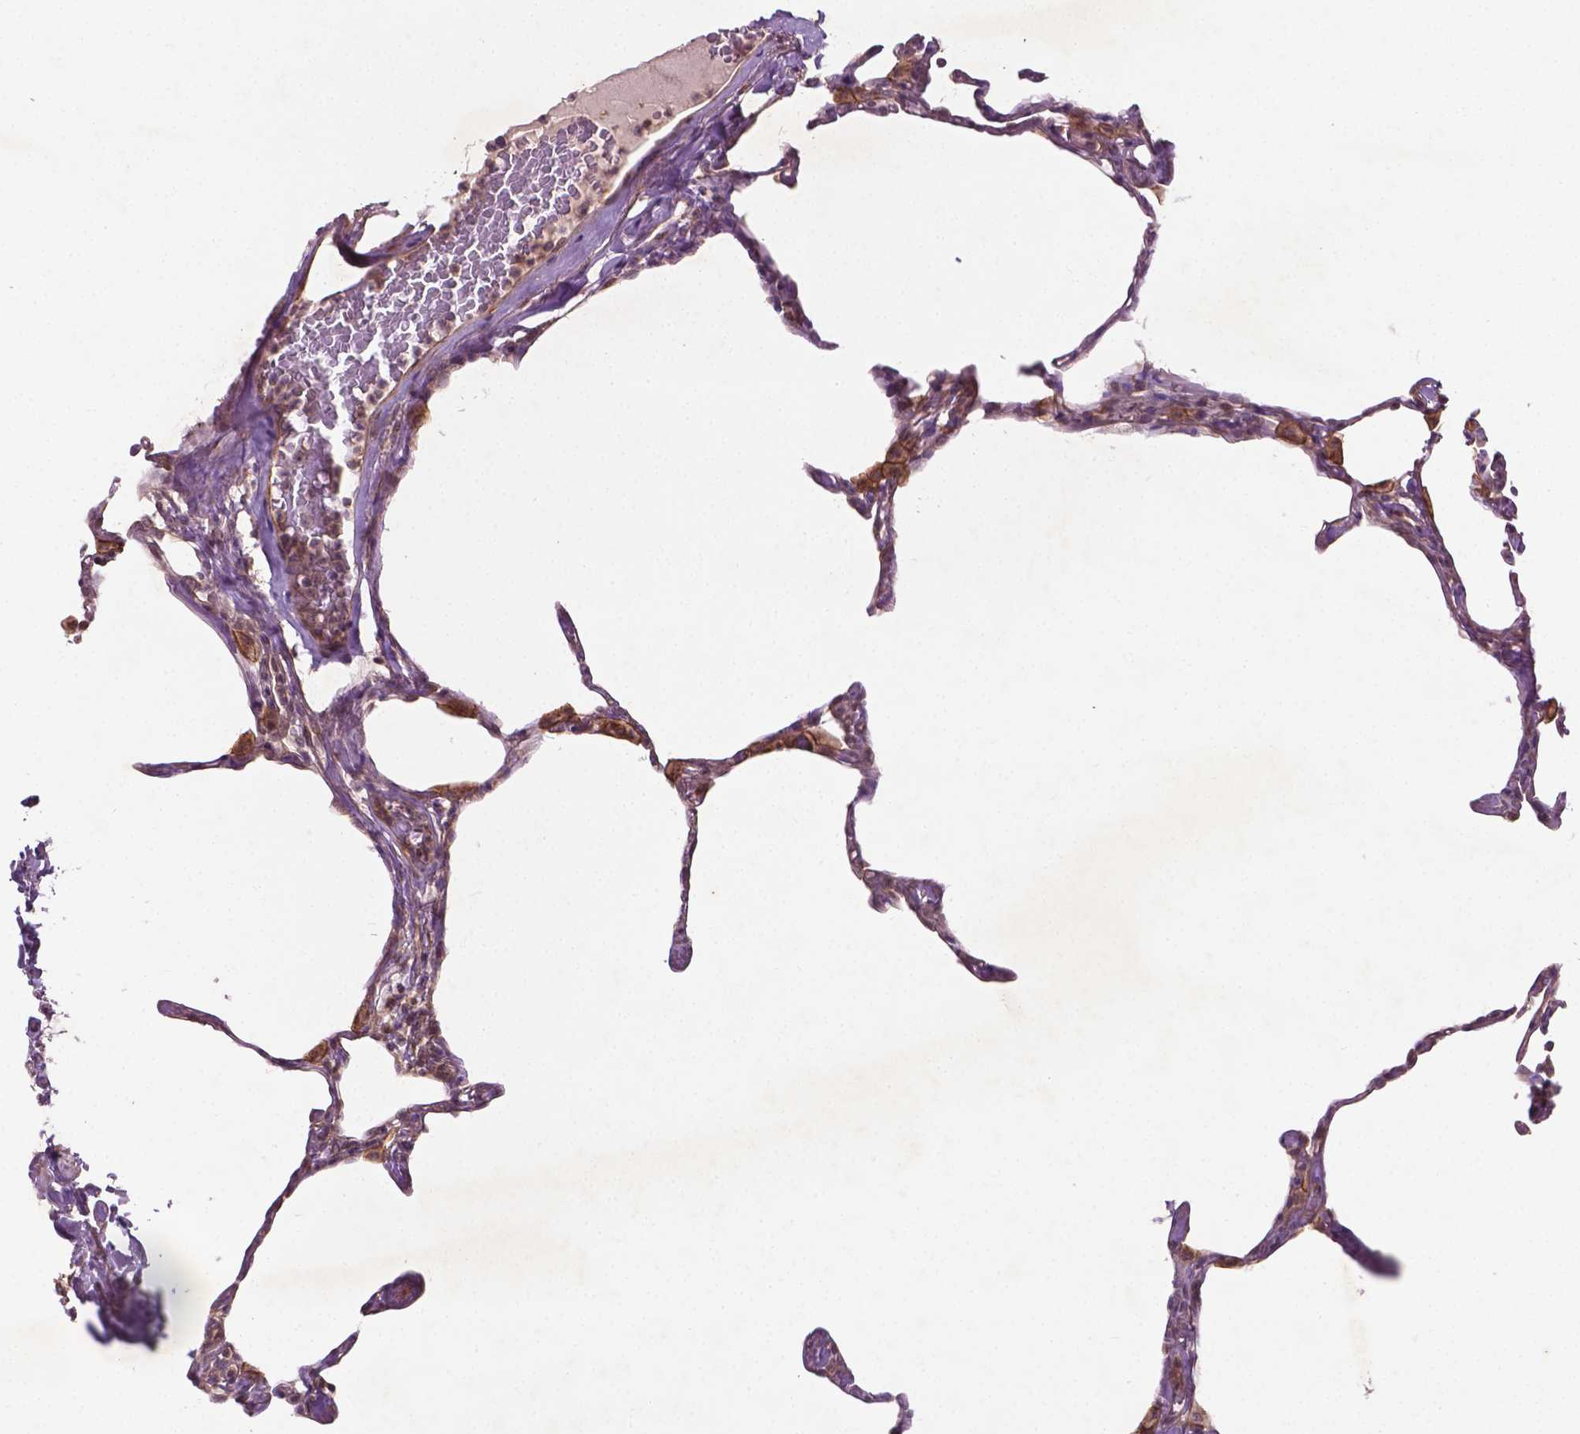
{"staining": {"intensity": "negative", "quantity": "none", "location": "none"}, "tissue": "lung", "cell_type": "Alveolar cells", "image_type": "normal", "snomed": [{"axis": "morphology", "description": "Normal tissue, NOS"}, {"axis": "topography", "description": "Lung"}], "caption": "An image of lung stained for a protein reveals no brown staining in alveolar cells. The staining is performed using DAB (3,3'-diaminobenzidine) brown chromogen with nuclei counter-stained in using hematoxylin.", "gene": "TCHP", "patient": {"sex": "male", "age": 65}}